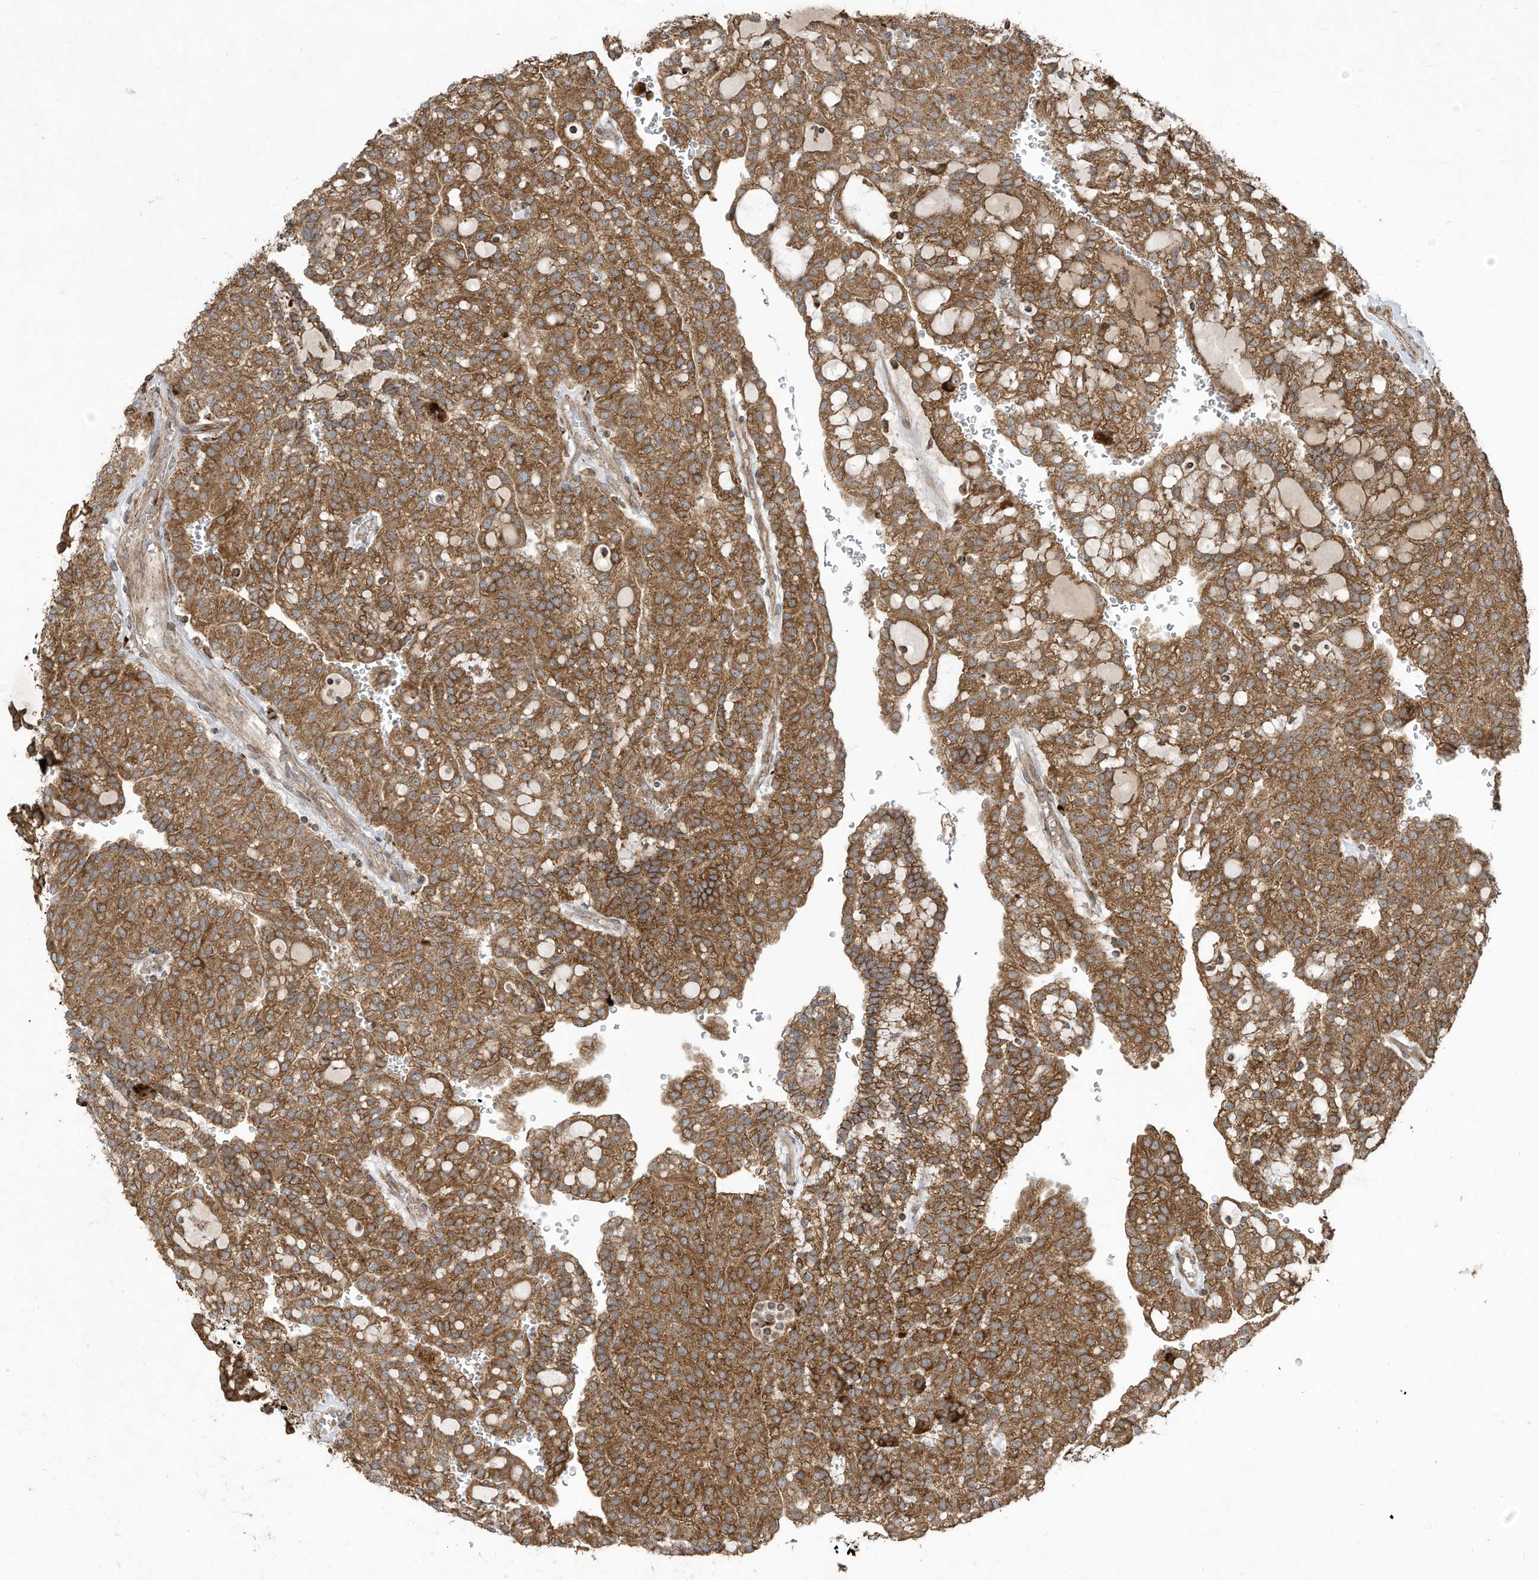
{"staining": {"intensity": "moderate", "quantity": ">75%", "location": "cytoplasmic/membranous"}, "tissue": "renal cancer", "cell_type": "Tumor cells", "image_type": "cancer", "snomed": [{"axis": "morphology", "description": "Adenocarcinoma, NOS"}, {"axis": "topography", "description": "Kidney"}], "caption": "Protein expression analysis of renal cancer reveals moderate cytoplasmic/membranous expression in about >75% of tumor cells. (Stains: DAB in brown, nuclei in blue, Microscopy: brightfield microscopy at high magnification).", "gene": "C2orf74", "patient": {"sex": "male", "age": 63}}